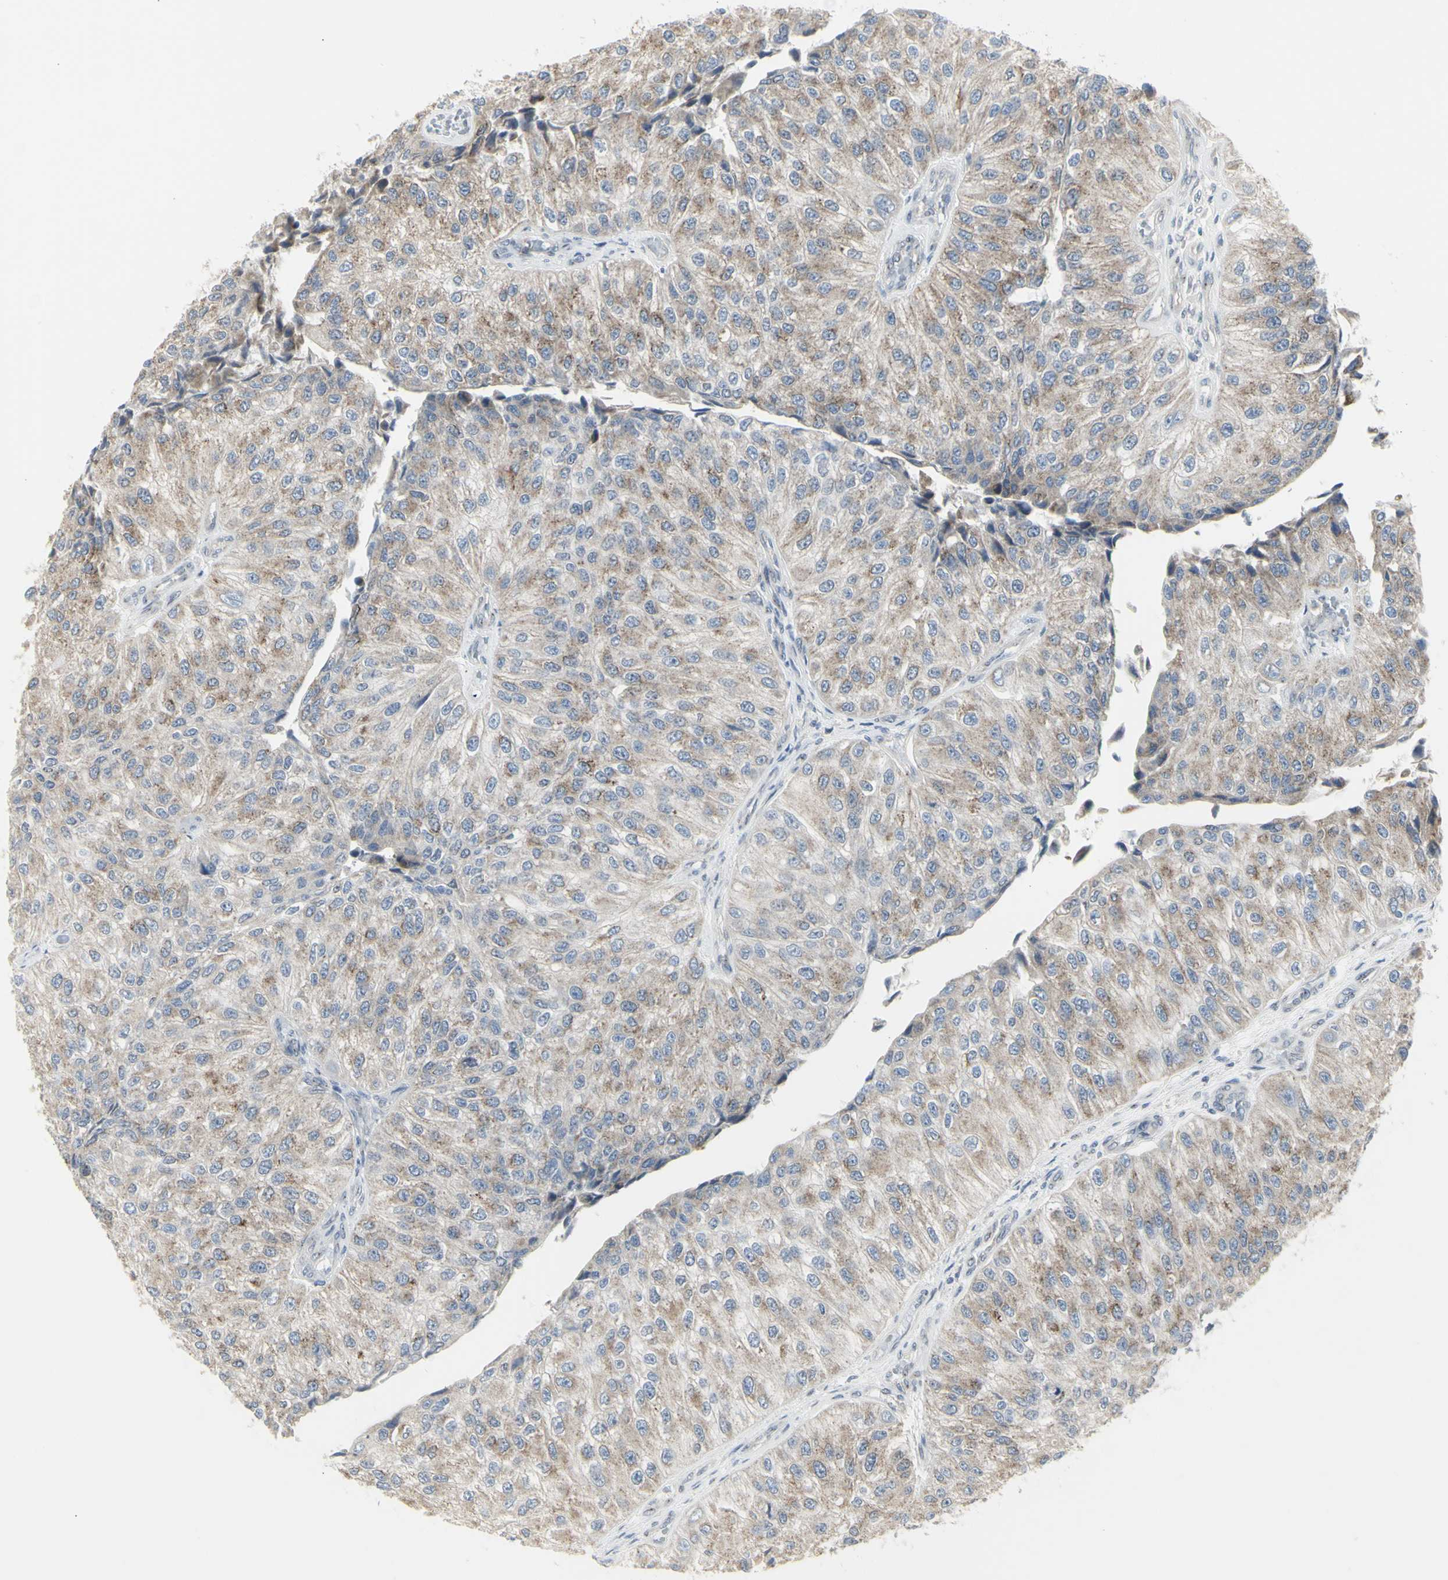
{"staining": {"intensity": "moderate", "quantity": ">75%", "location": "cytoplasmic/membranous"}, "tissue": "urothelial cancer", "cell_type": "Tumor cells", "image_type": "cancer", "snomed": [{"axis": "morphology", "description": "Urothelial carcinoma, High grade"}, {"axis": "topography", "description": "Kidney"}, {"axis": "topography", "description": "Urinary bladder"}], "caption": "High-grade urothelial carcinoma stained with a brown dye reveals moderate cytoplasmic/membranous positive positivity in approximately >75% of tumor cells.", "gene": "DHRS7B", "patient": {"sex": "male", "age": 77}}